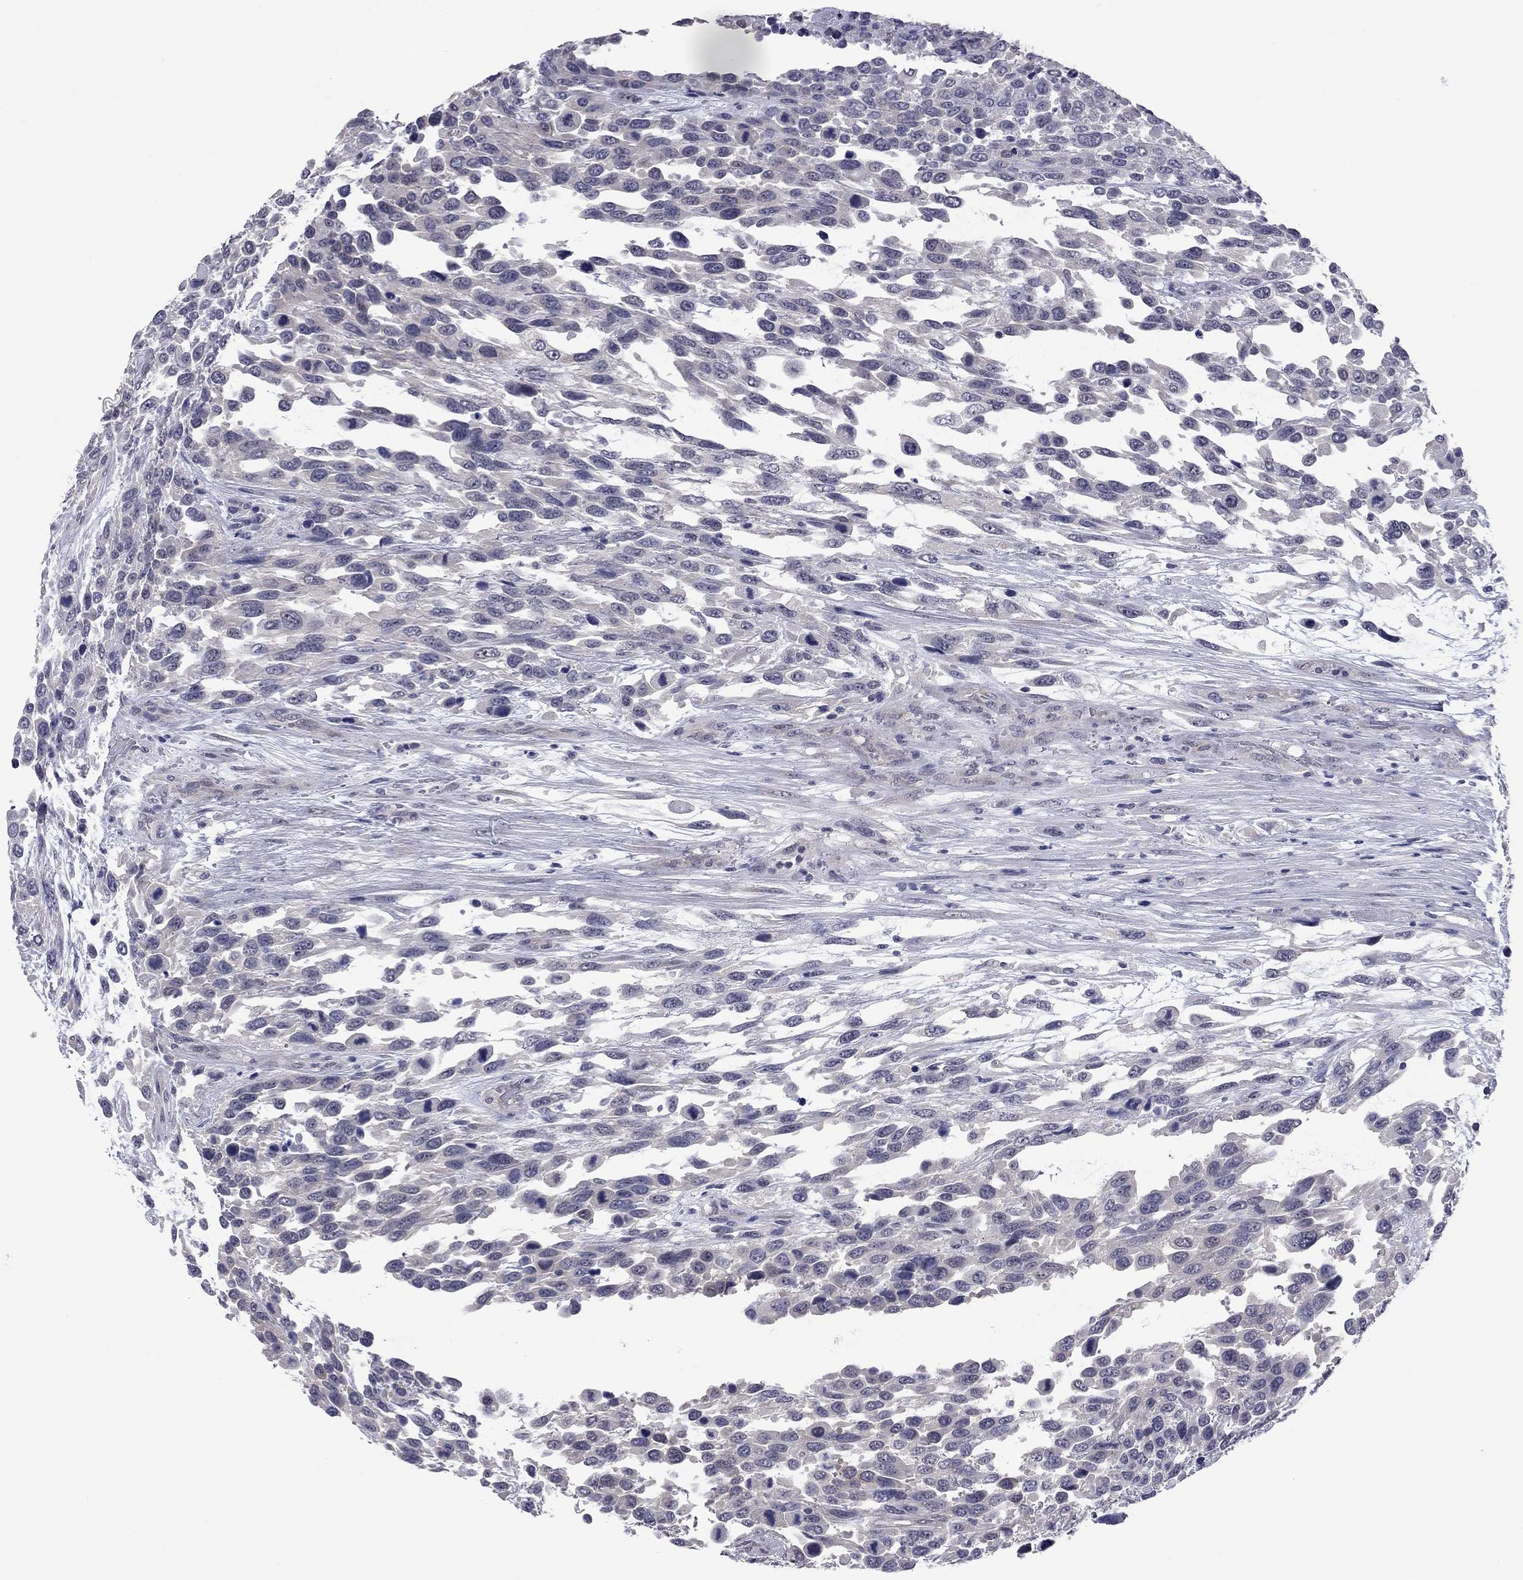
{"staining": {"intensity": "negative", "quantity": "none", "location": "none"}, "tissue": "urothelial cancer", "cell_type": "Tumor cells", "image_type": "cancer", "snomed": [{"axis": "morphology", "description": "Urothelial carcinoma, High grade"}, {"axis": "topography", "description": "Urinary bladder"}], "caption": "Urothelial carcinoma (high-grade) stained for a protein using IHC displays no positivity tumor cells.", "gene": "SHOC2", "patient": {"sex": "female", "age": 70}}